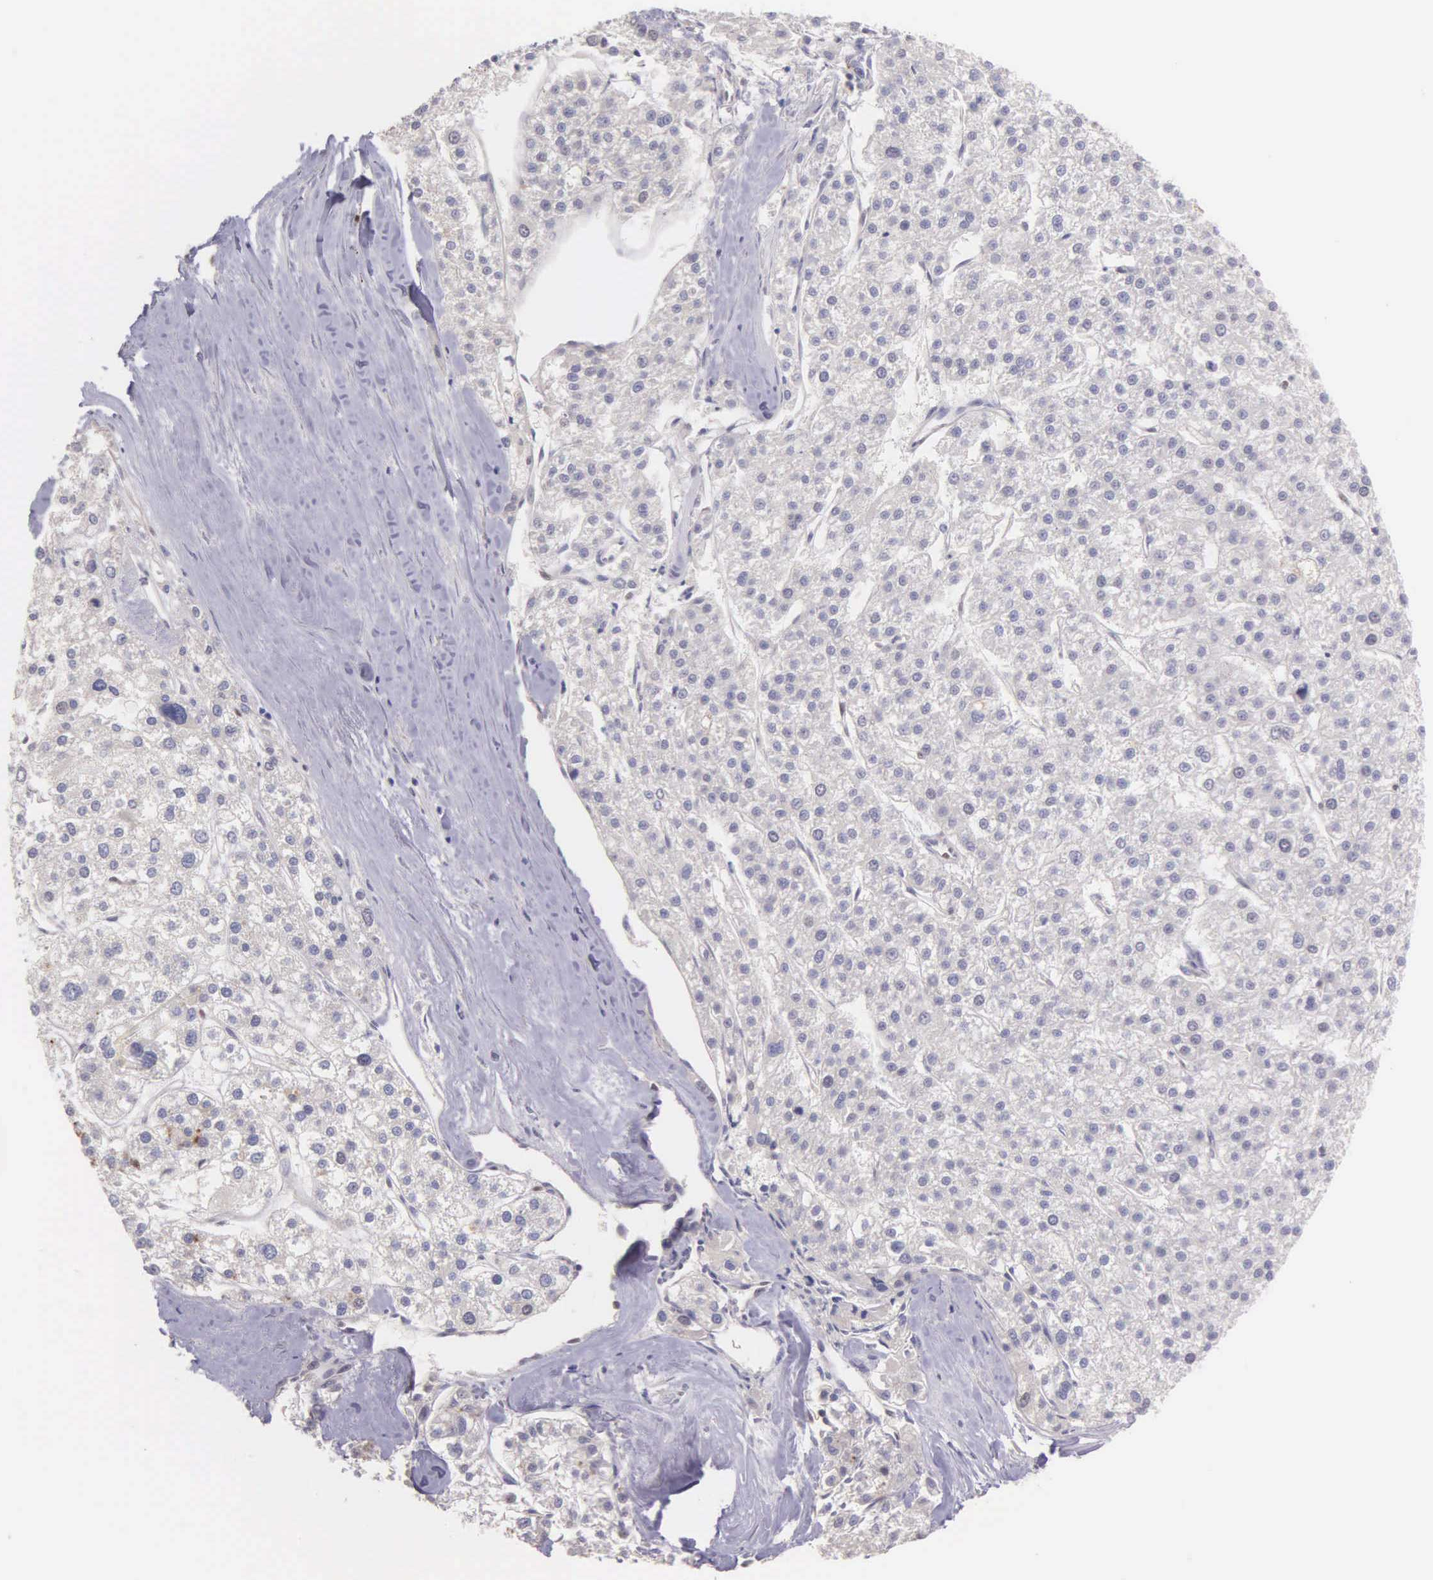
{"staining": {"intensity": "negative", "quantity": "none", "location": "none"}, "tissue": "liver cancer", "cell_type": "Tumor cells", "image_type": "cancer", "snomed": [{"axis": "morphology", "description": "Carcinoma, Hepatocellular, NOS"}, {"axis": "topography", "description": "Liver"}], "caption": "Immunohistochemistry (IHC) of liver cancer displays no staining in tumor cells.", "gene": "MCM5", "patient": {"sex": "female", "age": 85}}